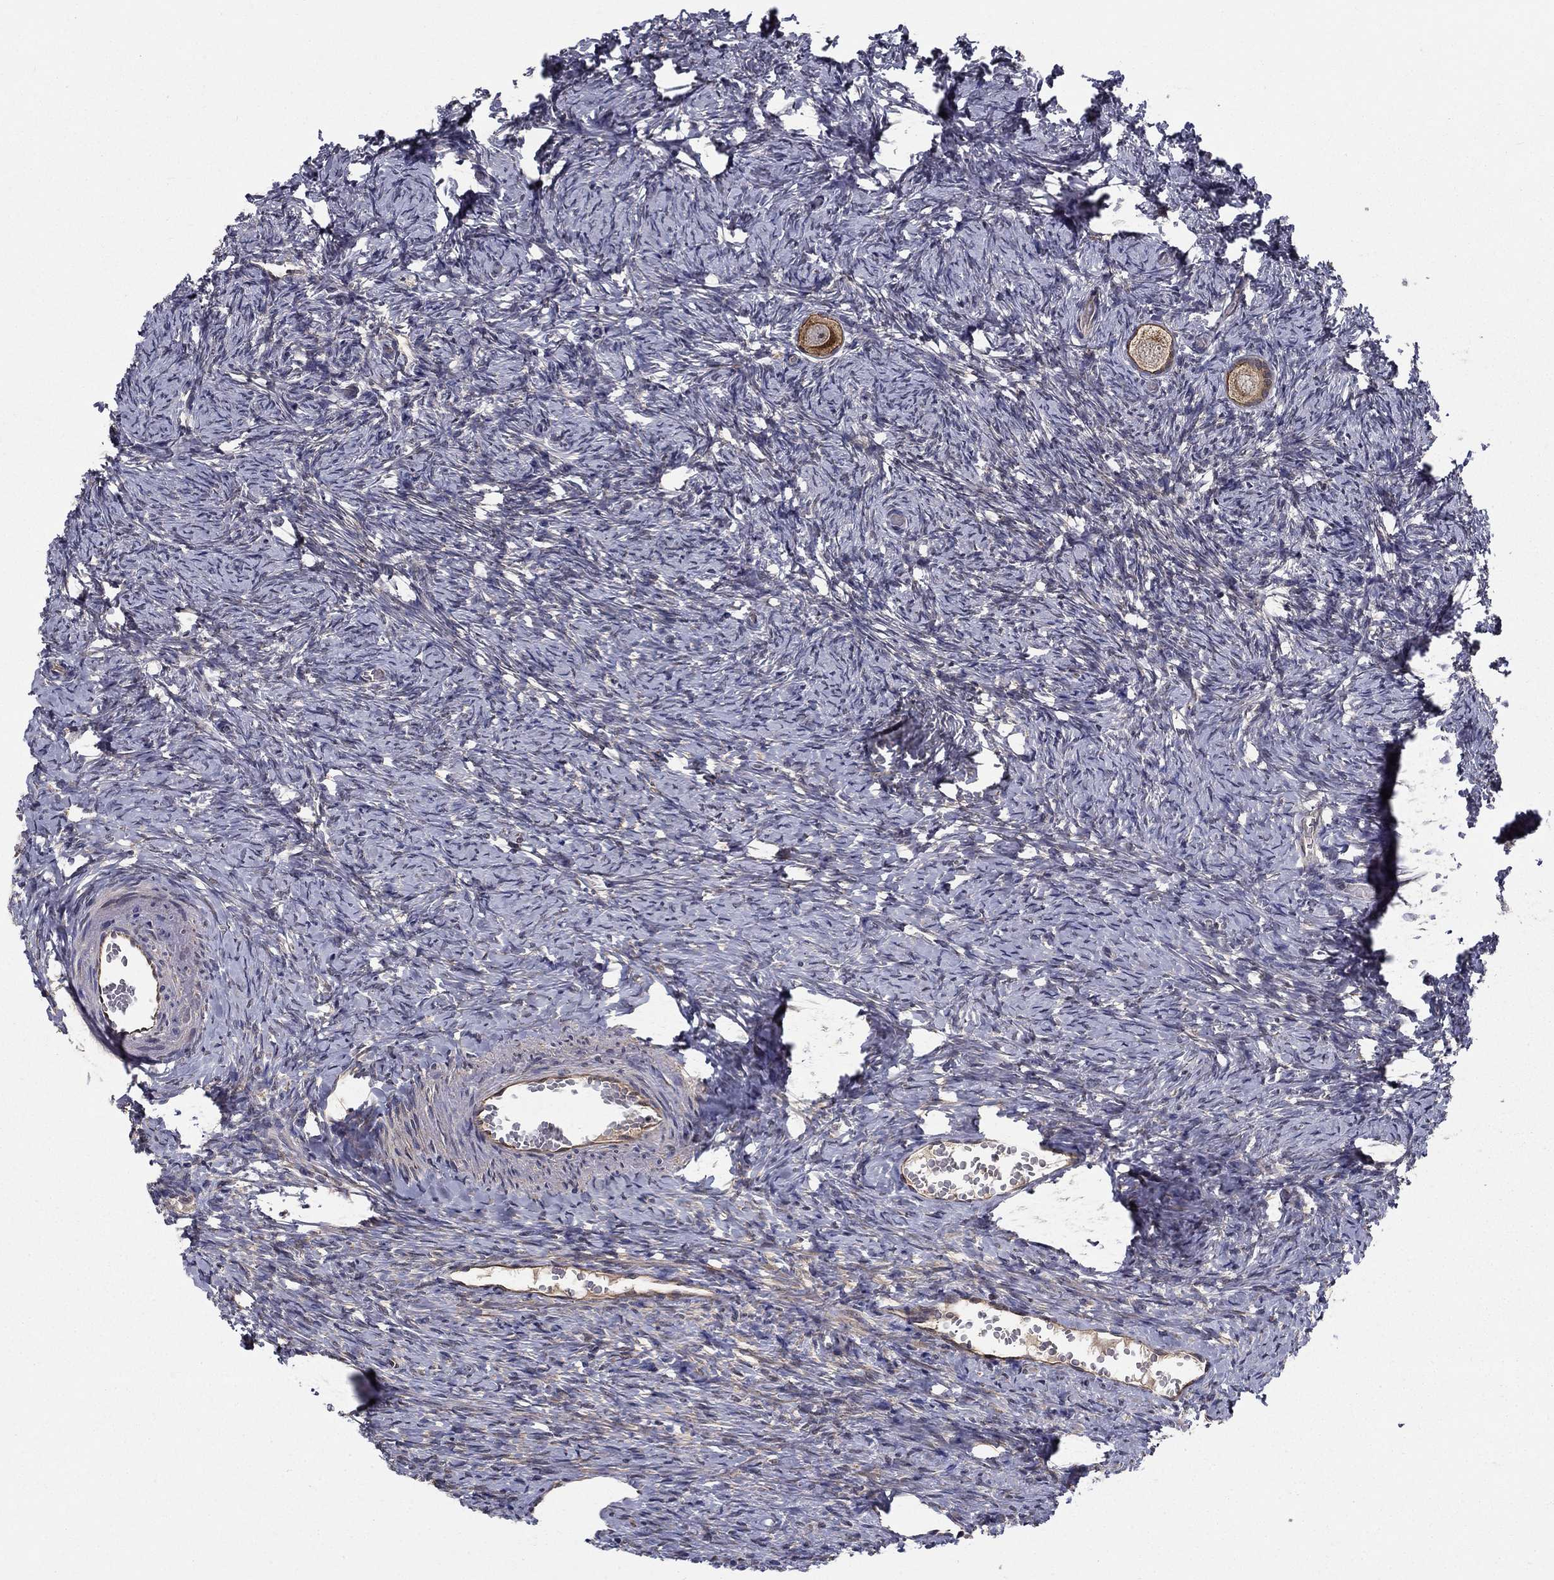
{"staining": {"intensity": "moderate", "quantity": ">75%", "location": "cytoplasmic/membranous"}, "tissue": "ovary", "cell_type": "Follicle cells", "image_type": "normal", "snomed": [{"axis": "morphology", "description": "Normal tissue, NOS"}, {"axis": "topography", "description": "Ovary"}], "caption": "Follicle cells show medium levels of moderate cytoplasmic/membranous expression in approximately >75% of cells in benign human ovary. Using DAB (brown) and hematoxylin (blue) stains, captured at high magnification using brightfield microscopy.", "gene": "SLC2A13", "patient": {"sex": "female", "age": 39}}